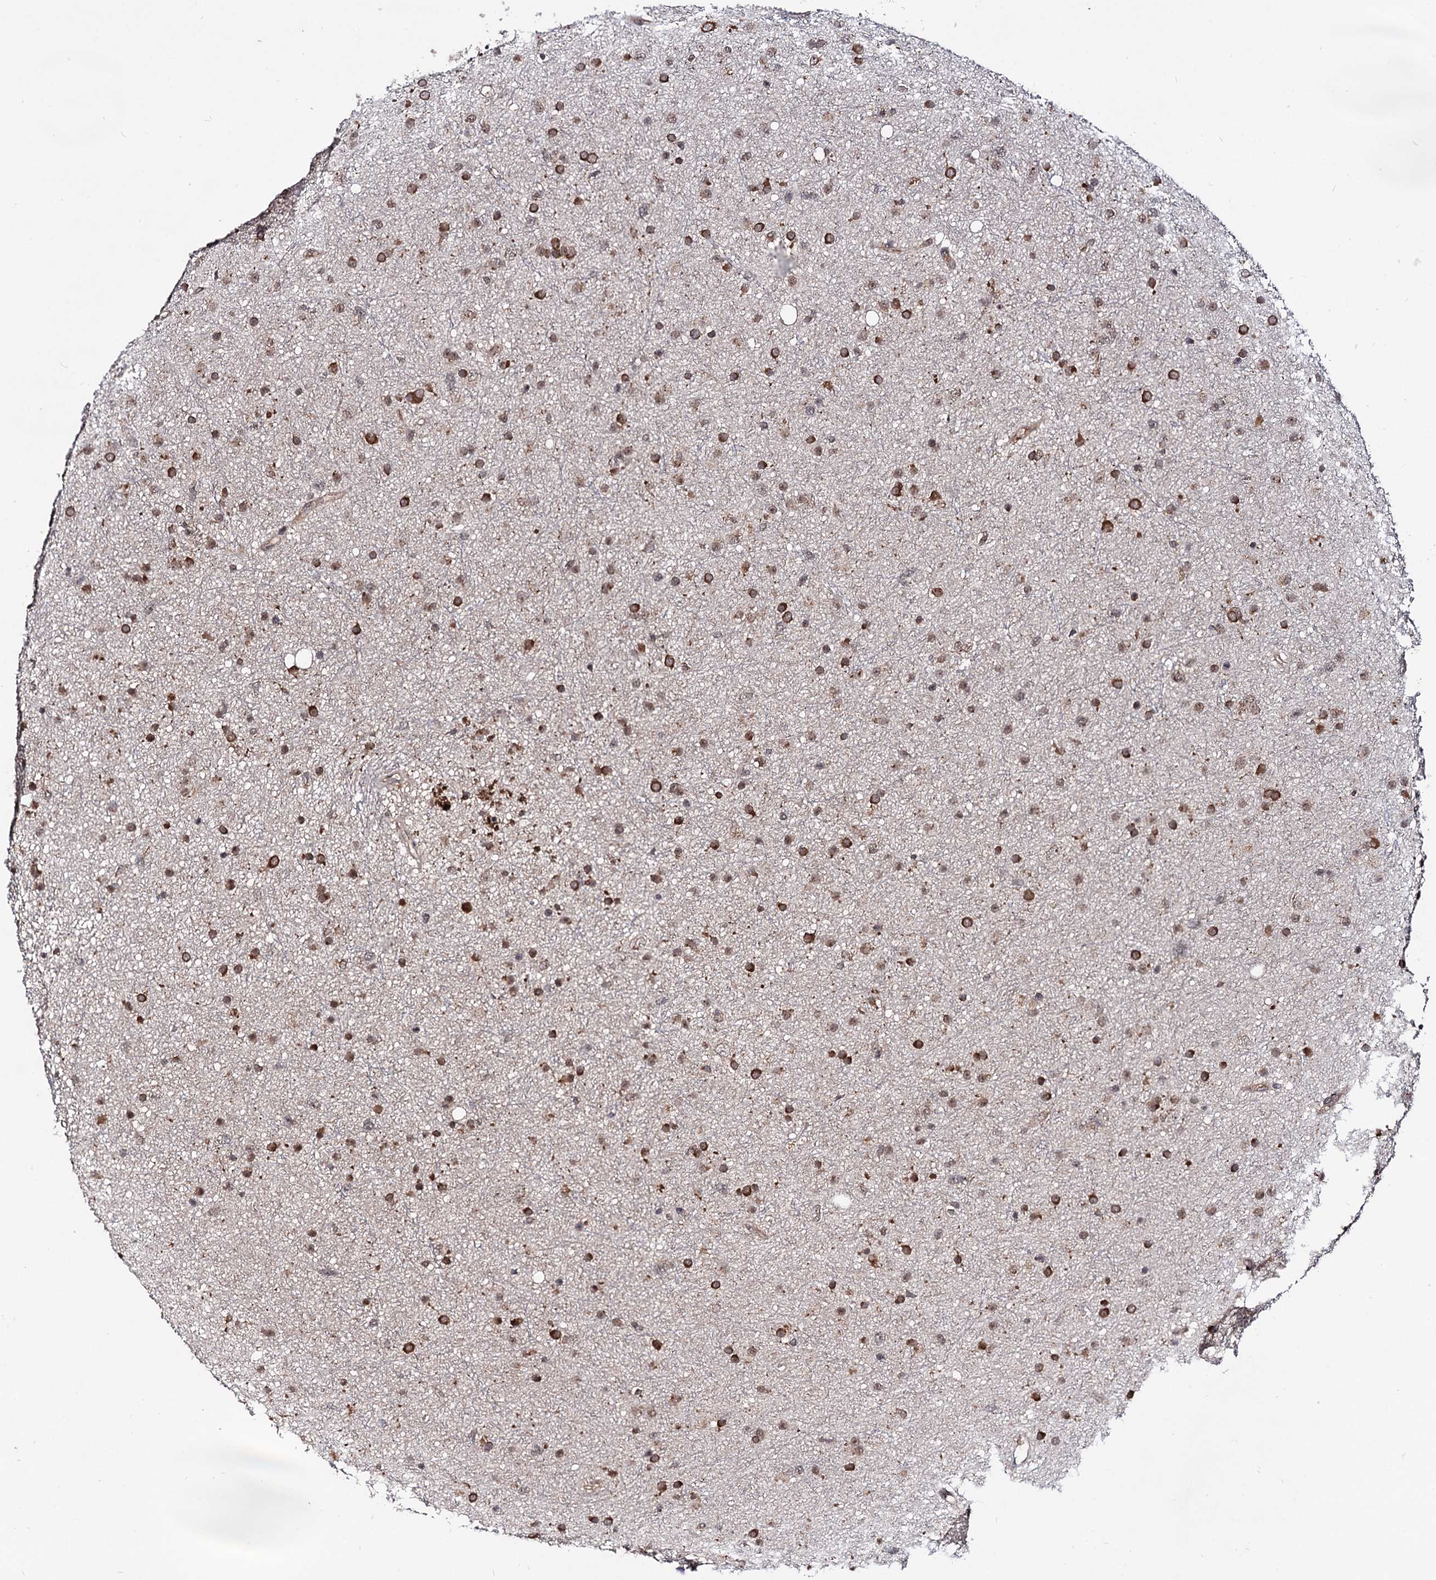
{"staining": {"intensity": "strong", "quantity": ">75%", "location": "cytoplasmic/membranous"}, "tissue": "glioma", "cell_type": "Tumor cells", "image_type": "cancer", "snomed": [{"axis": "morphology", "description": "Glioma, malignant, Low grade"}, {"axis": "topography", "description": "Cerebral cortex"}], "caption": "Malignant glioma (low-grade) was stained to show a protein in brown. There is high levels of strong cytoplasmic/membranous staining in approximately >75% of tumor cells. (Brightfield microscopy of DAB IHC at high magnification).", "gene": "MICAL2", "patient": {"sex": "female", "age": 39}}